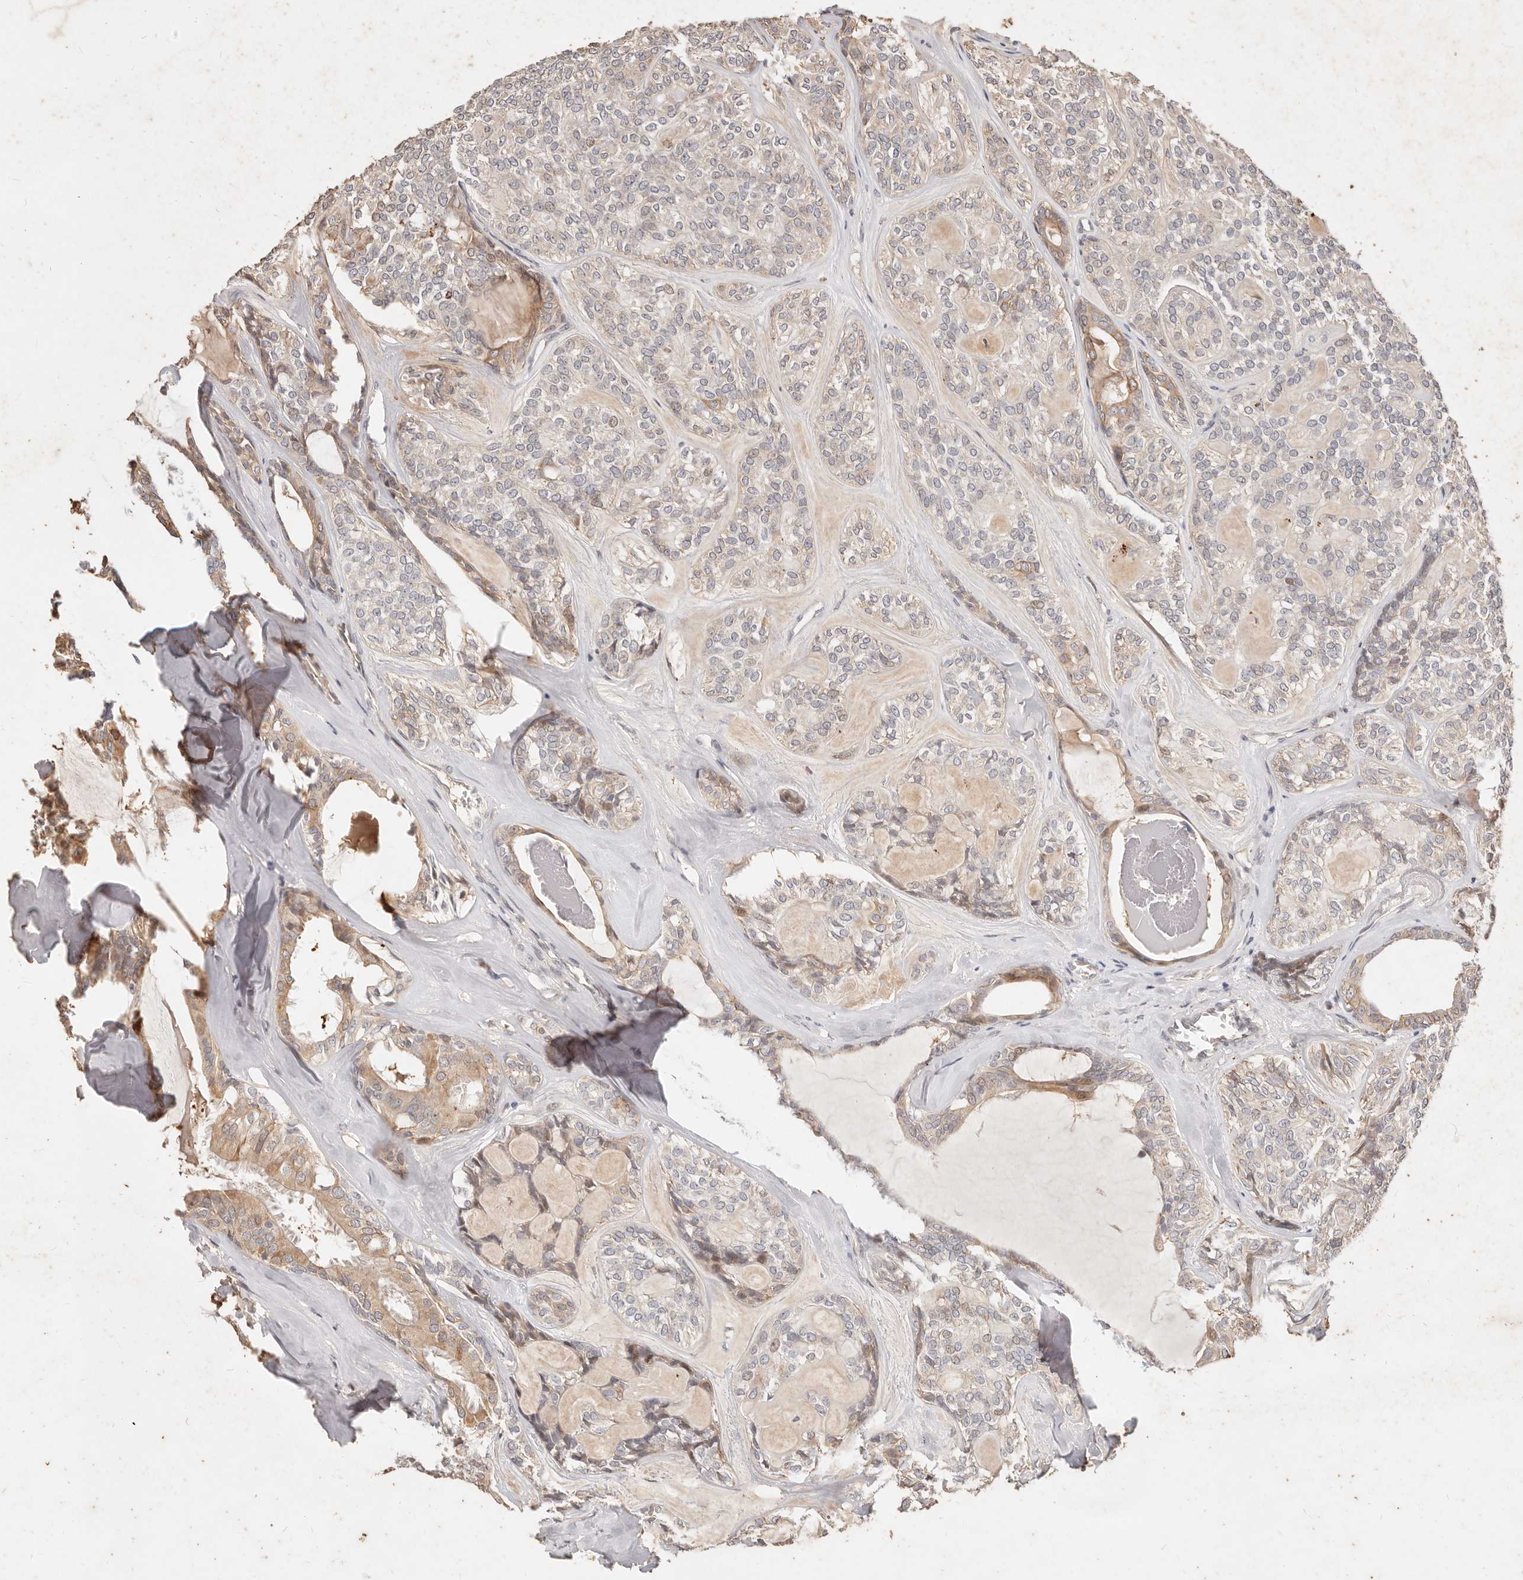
{"staining": {"intensity": "moderate", "quantity": "<25%", "location": "cytoplasmic/membranous"}, "tissue": "head and neck cancer", "cell_type": "Tumor cells", "image_type": "cancer", "snomed": [{"axis": "morphology", "description": "Adenocarcinoma, NOS"}, {"axis": "topography", "description": "Head-Neck"}], "caption": "Immunohistochemistry (IHC) of head and neck adenocarcinoma exhibits low levels of moderate cytoplasmic/membranous staining in about <25% of tumor cells. (DAB = brown stain, brightfield microscopy at high magnification).", "gene": "KIF9", "patient": {"sex": "male", "age": 66}}